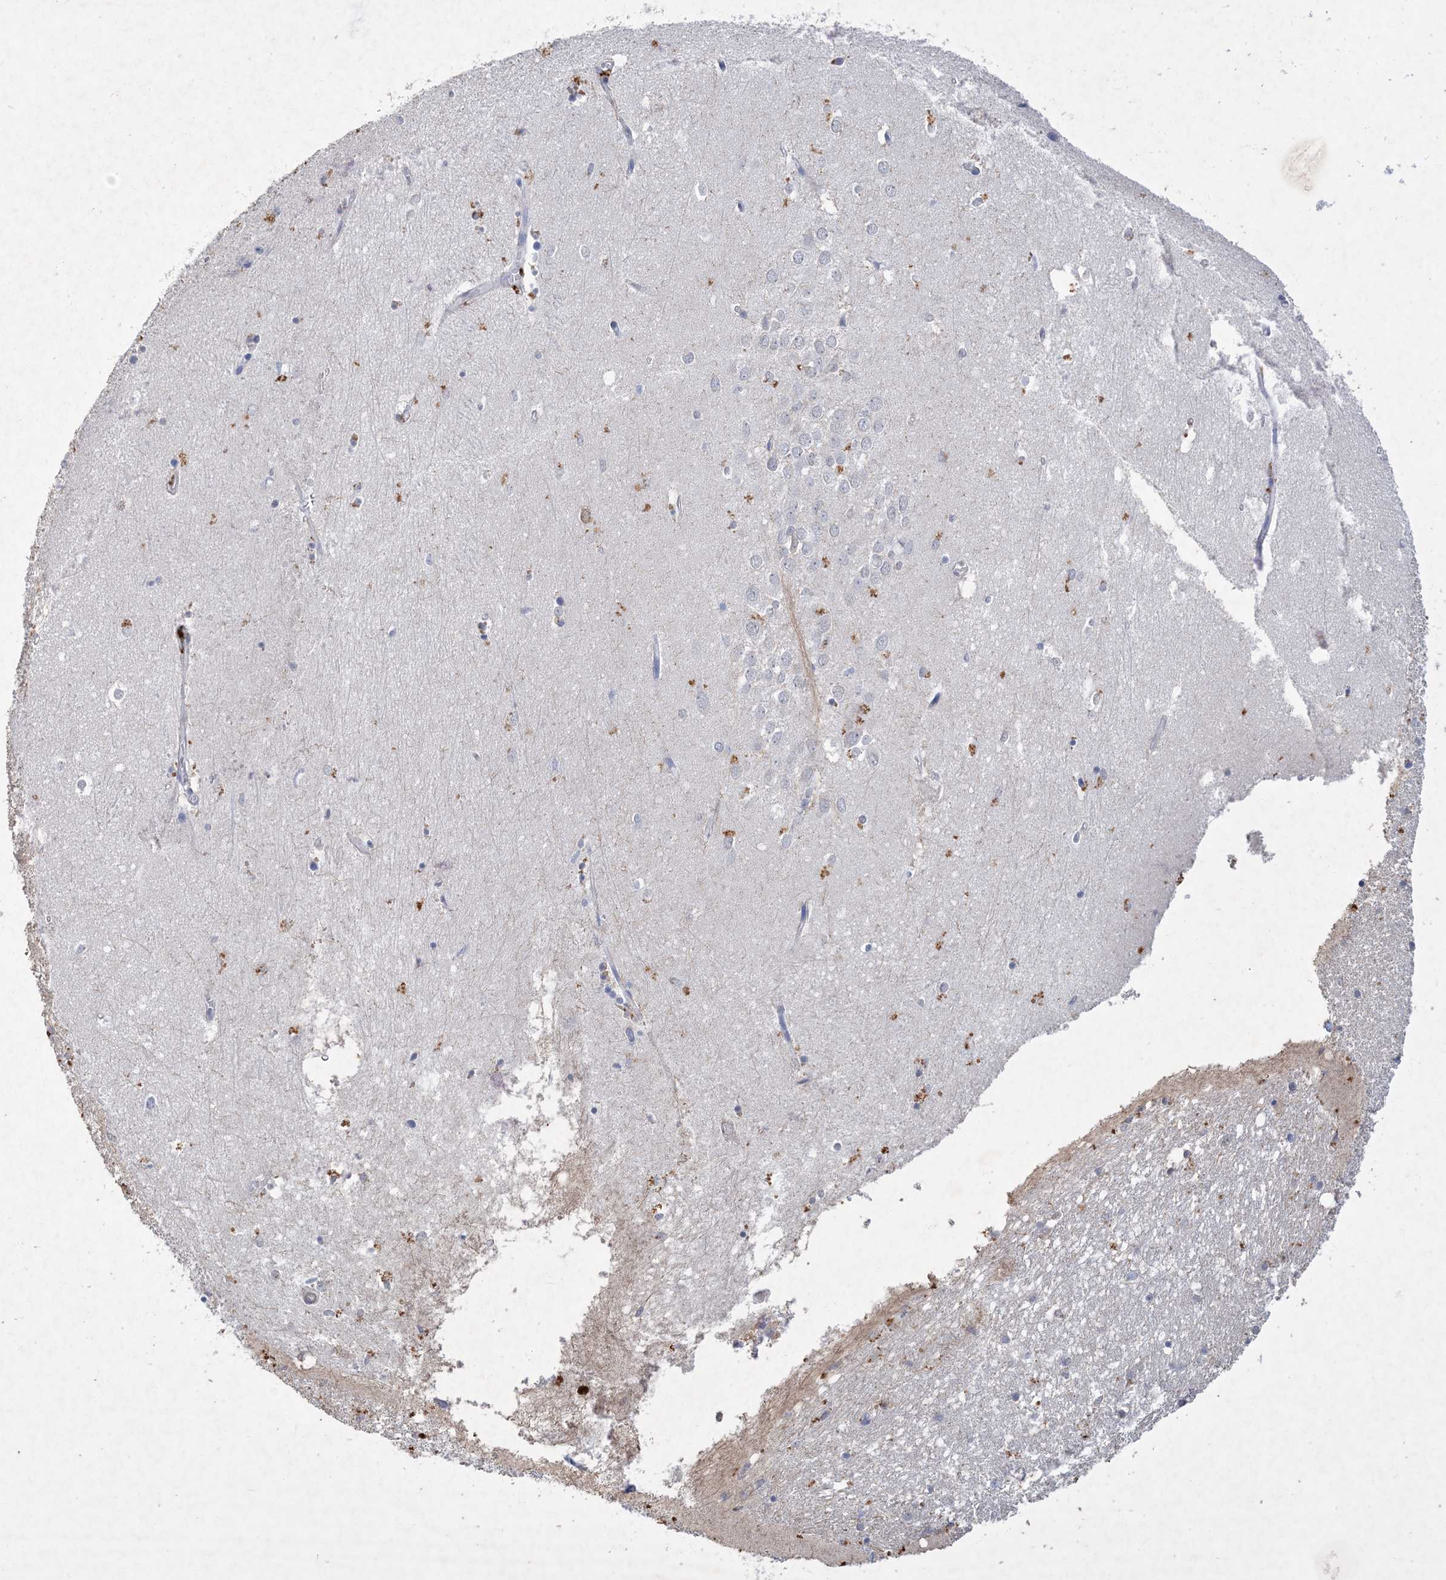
{"staining": {"intensity": "negative", "quantity": "none", "location": "none"}, "tissue": "hippocampus", "cell_type": "Glial cells", "image_type": "normal", "snomed": [{"axis": "morphology", "description": "Normal tissue, NOS"}, {"axis": "topography", "description": "Hippocampus"}], "caption": "Immunohistochemical staining of normal hippocampus reveals no significant positivity in glial cells.", "gene": "C11orf58", "patient": {"sex": "female", "age": 64}}